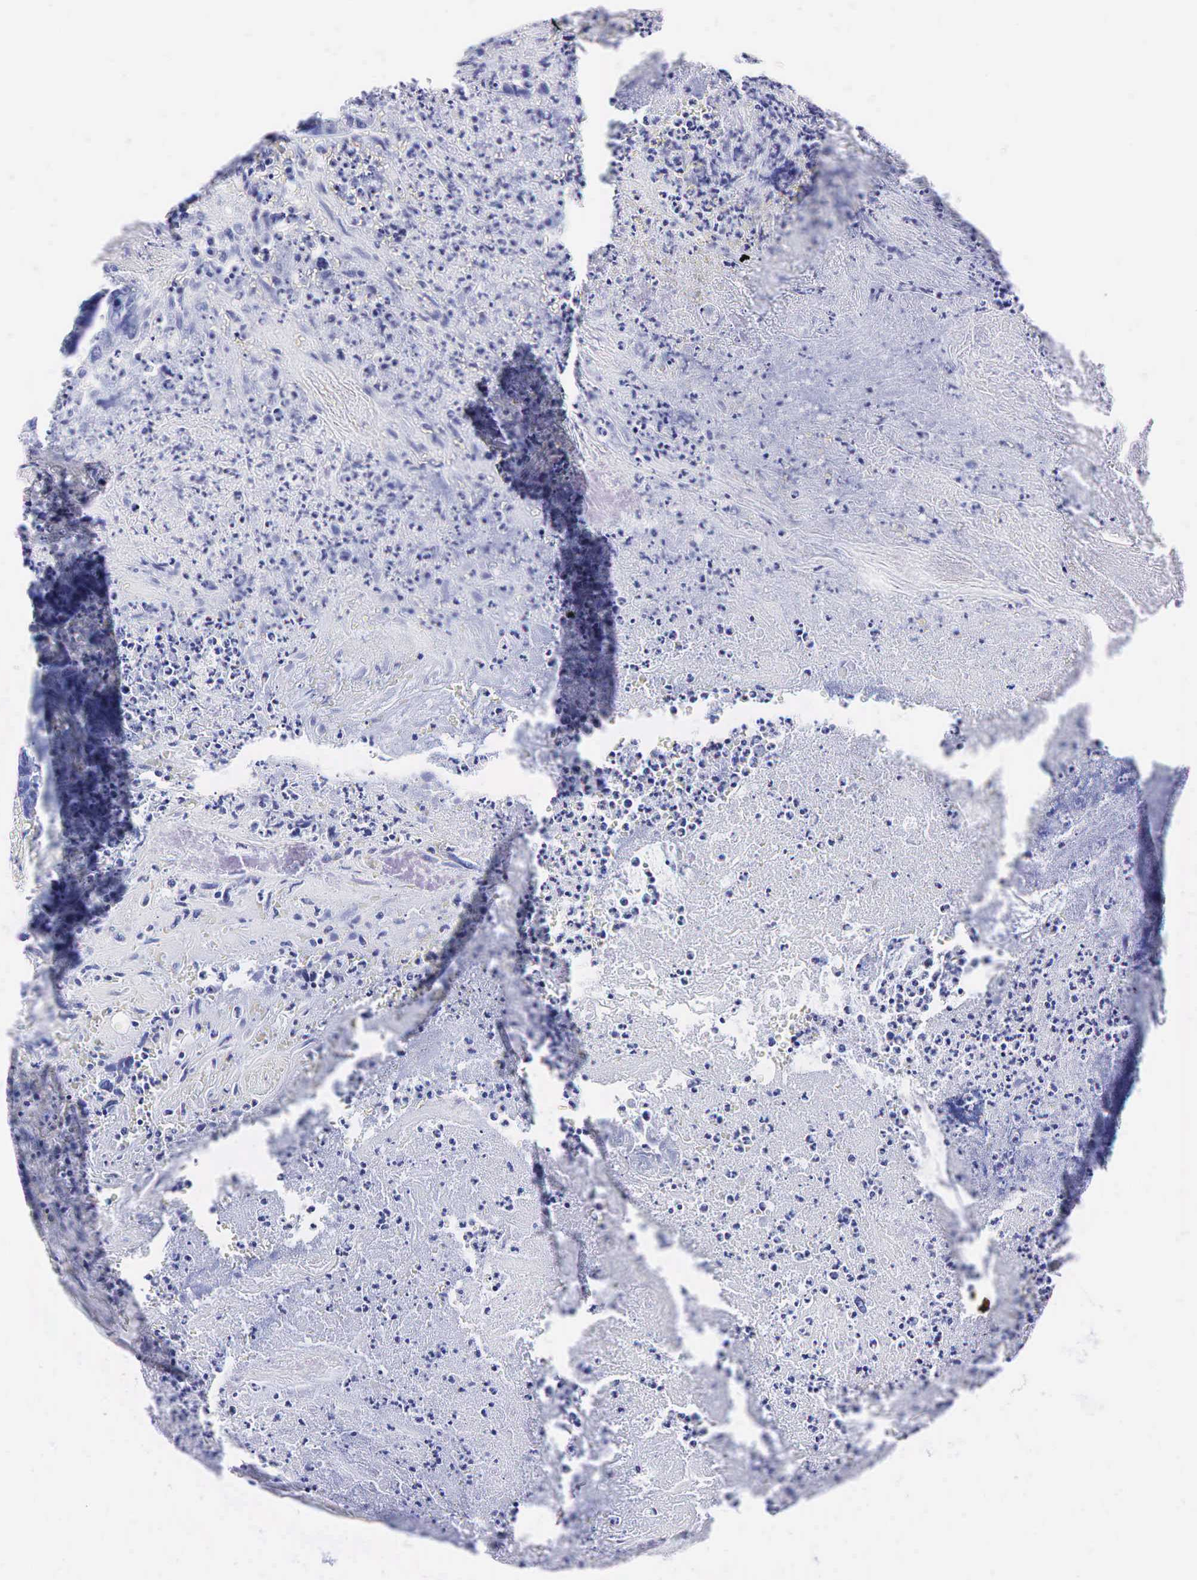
{"staining": {"intensity": "negative", "quantity": "none", "location": "none"}, "tissue": "colorectal cancer", "cell_type": "Tumor cells", "image_type": "cancer", "snomed": [{"axis": "morphology", "description": "Adenocarcinoma, NOS"}, {"axis": "topography", "description": "Rectum"}], "caption": "Tumor cells show no significant protein staining in adenocarcinoma (colorectal).", "gene": "KLK3", "patient": {"sex": "female", "age": 65}}